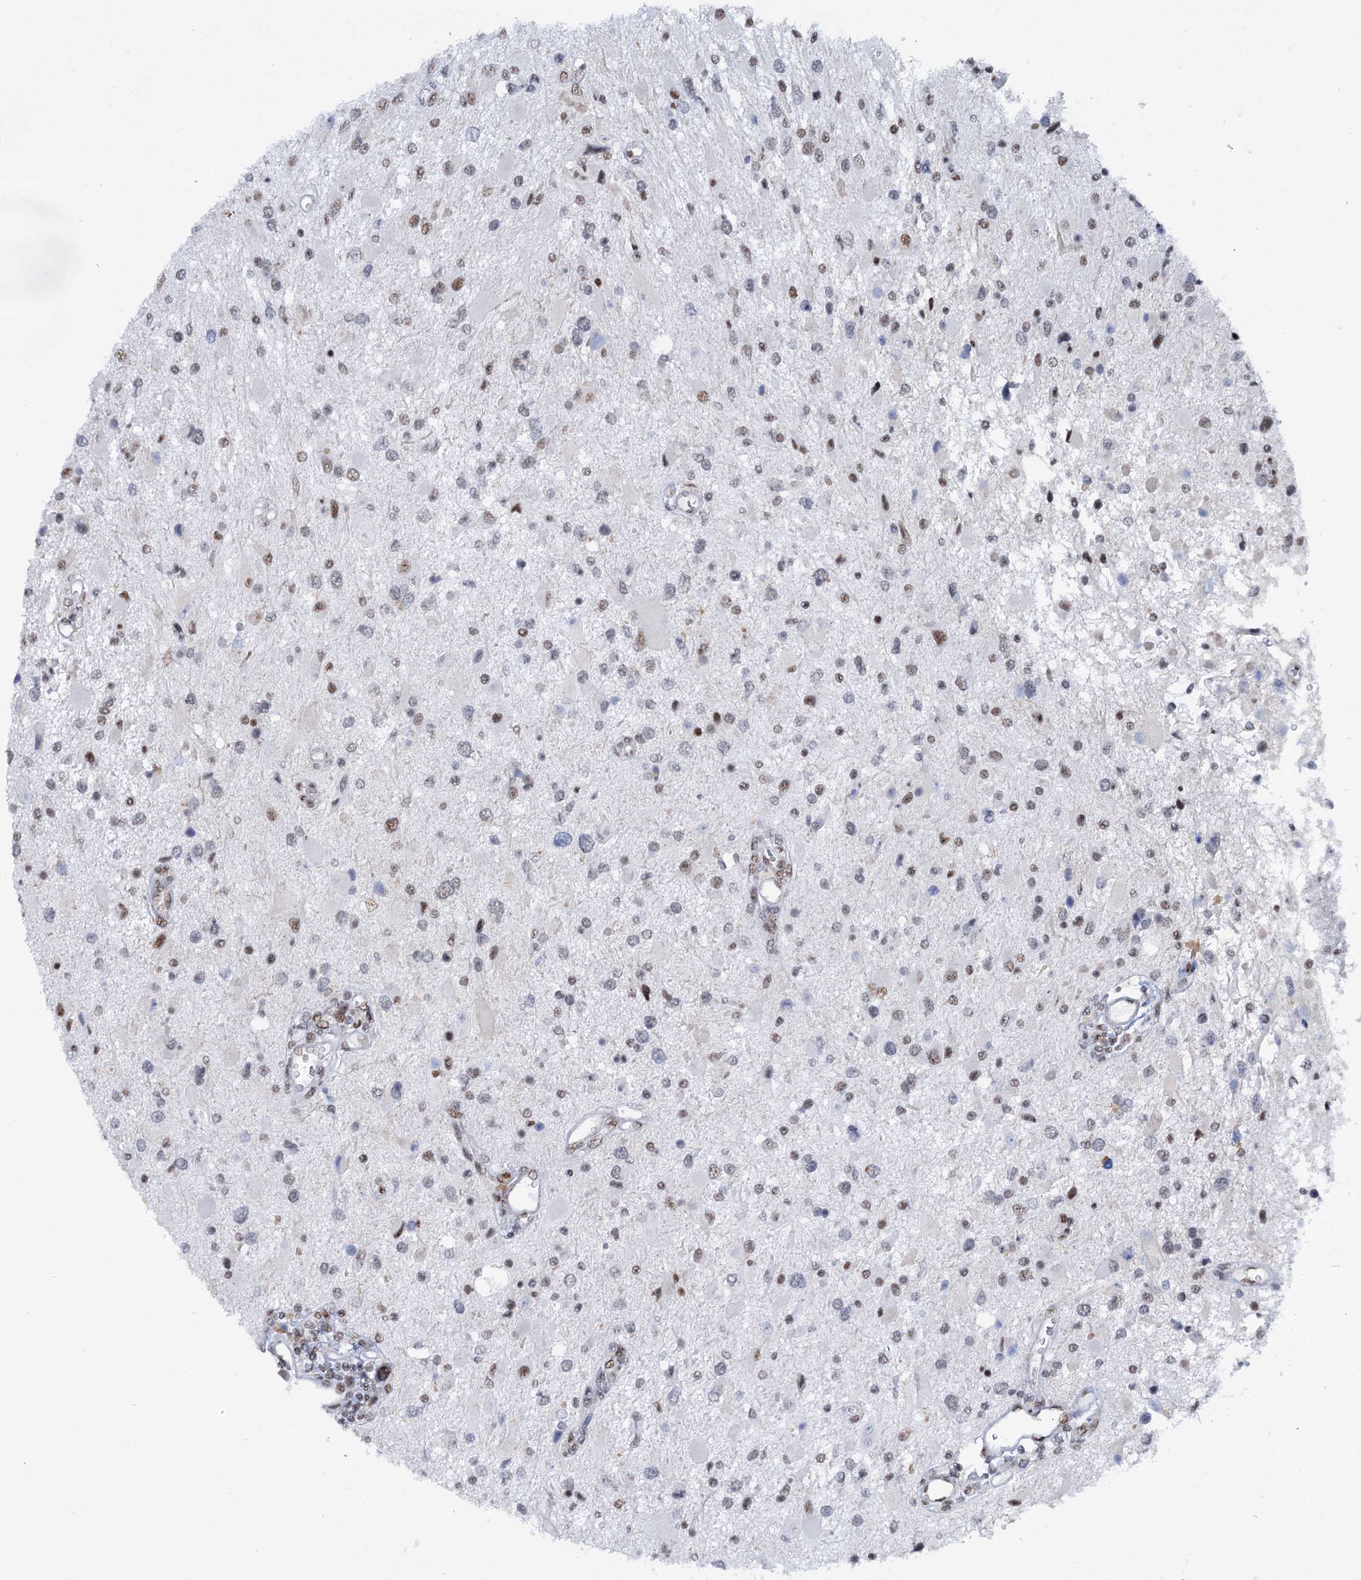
{"staining": {"intensity": "moderate", "quantity": "<25%", "location": "nuclear"}, "tissue": "glioma", "cell_type": "Tumor cells", "image_type": "cancer", "snomed": [{"axis": "morphology", "description": "Glioma, malignant, High grade"}, {"axis": "topography", "description": "Brain"}], "caption": "High-grade glioma (malignant) tissue reveals moderate nuclear expression in about <25% of tumor cells", "gene": "SREK1", "patient": {"sex": "male", "age": 53}}